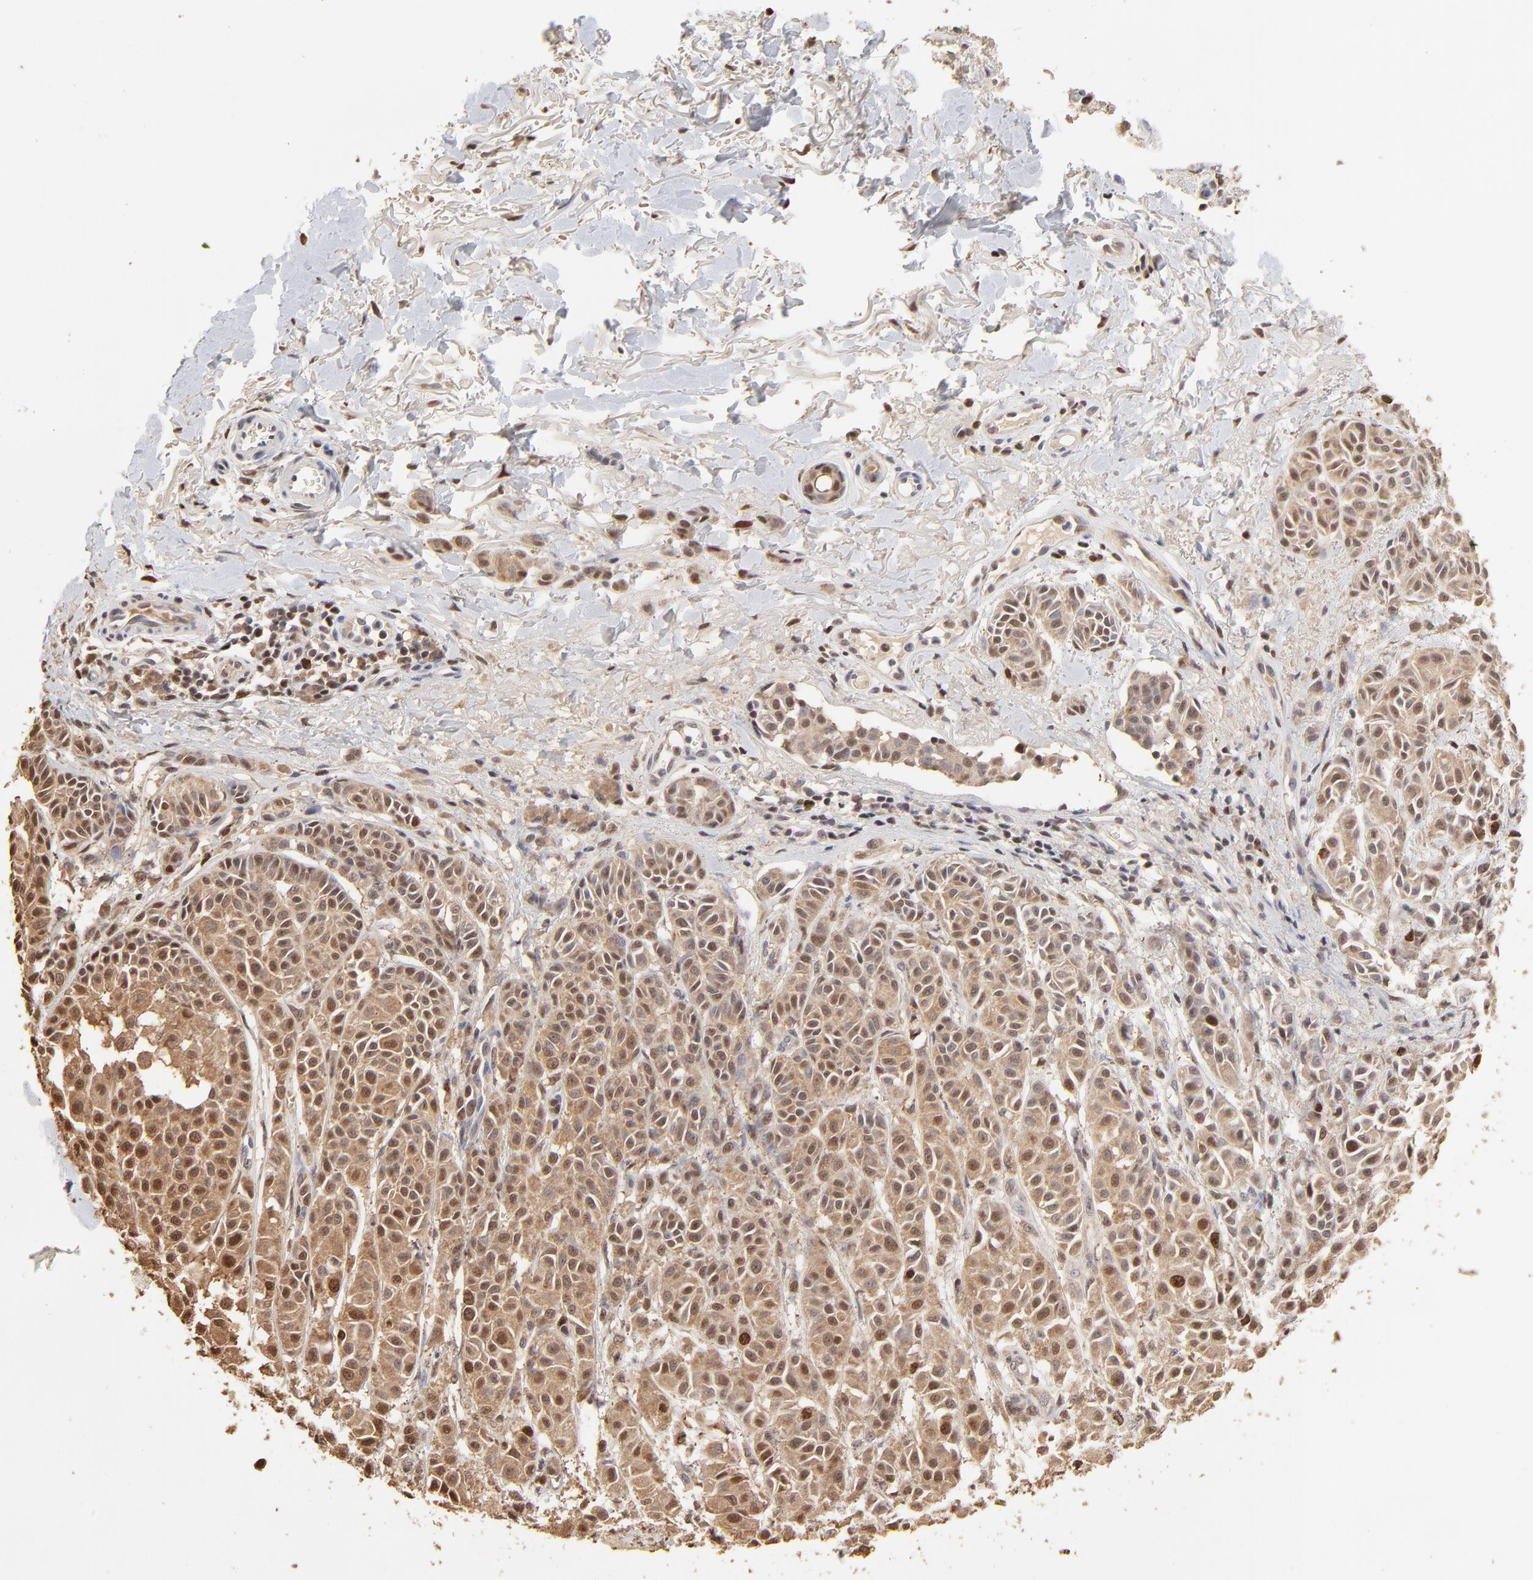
{"staining": {"intensity": "moderate", "quantity": "25%-75%", "location": "cytoplasmic/membranous,nuclear"}, "tissue": "melanoma", "cell_type": "Tumor cells", "image_type": "cancer", "snomed": [{"axis": "morphology", "description": "Malignant melanoma, NOS"}, {"axis": "topography", "description": "Skin"}], "caption": "Melanoma was stained to show a protein in brown. There is medium levels of moderate cytoplasmic/membranous and nuclear staining in approximately 25%-75% of tumor cells.", "gene": "BIRC5", "patient": {"sex": "male", "age": 76}}